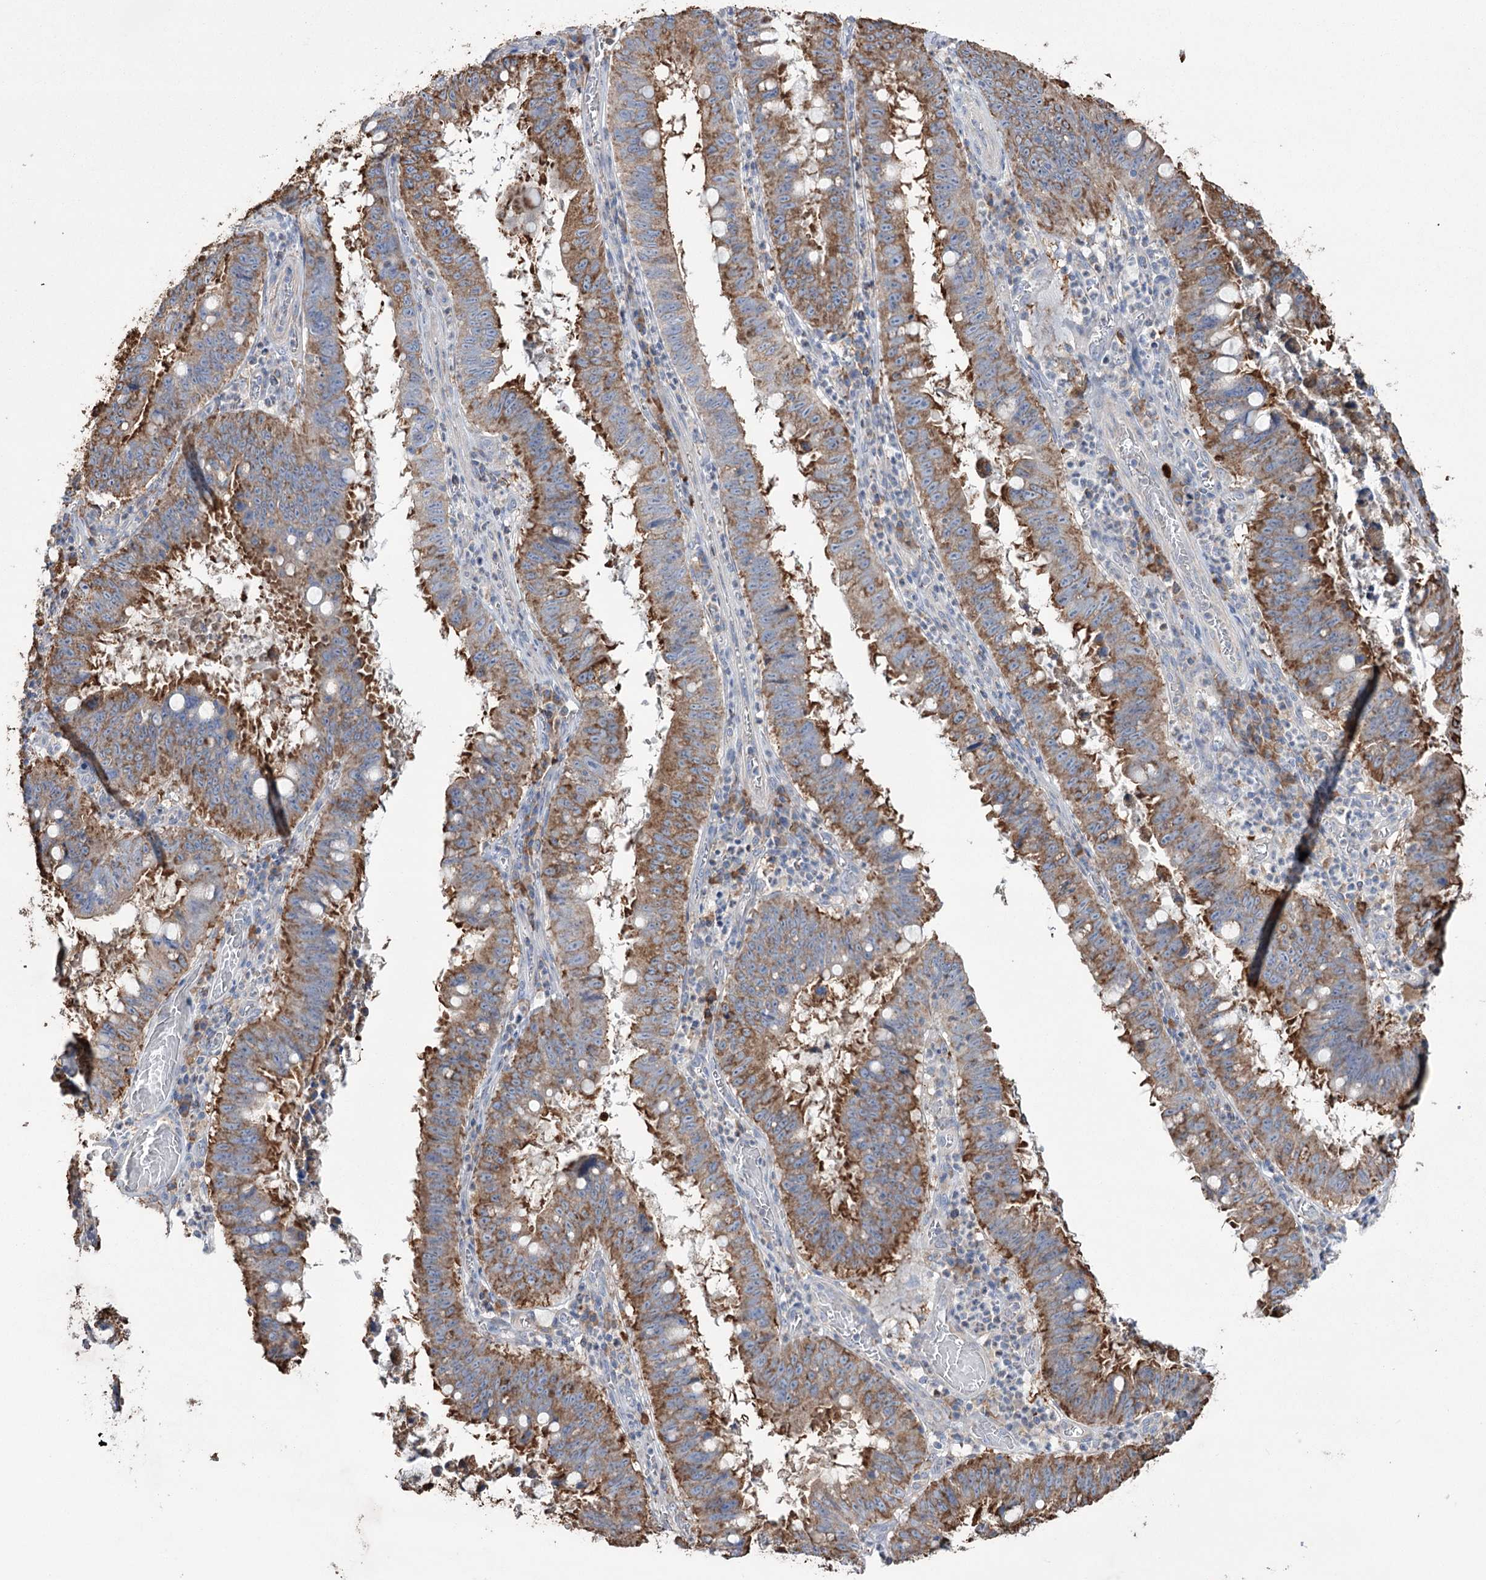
{"staining": {"intensity": "moderate", "quantity": ">75%", "location": "cytoplasmic/membranous"}, "tissue": "stomach cancer", "cell_type": "Tumor cells", "image_type": "cancer", "snomed": [{"axis": "morphology", "description": "Adenocarcinoma, NOS"}, {"axis": "topography", "description": "Stomach"}], "caption": "This is an image of immunohistochemistry (IHC) staining of adenocarcinoma (stomach), which shows moderate positivity in the cytoplasmic/membranous of tumor cells.", "gene": "TRIM71", "patient": {"sex": "male", "age": 59}}